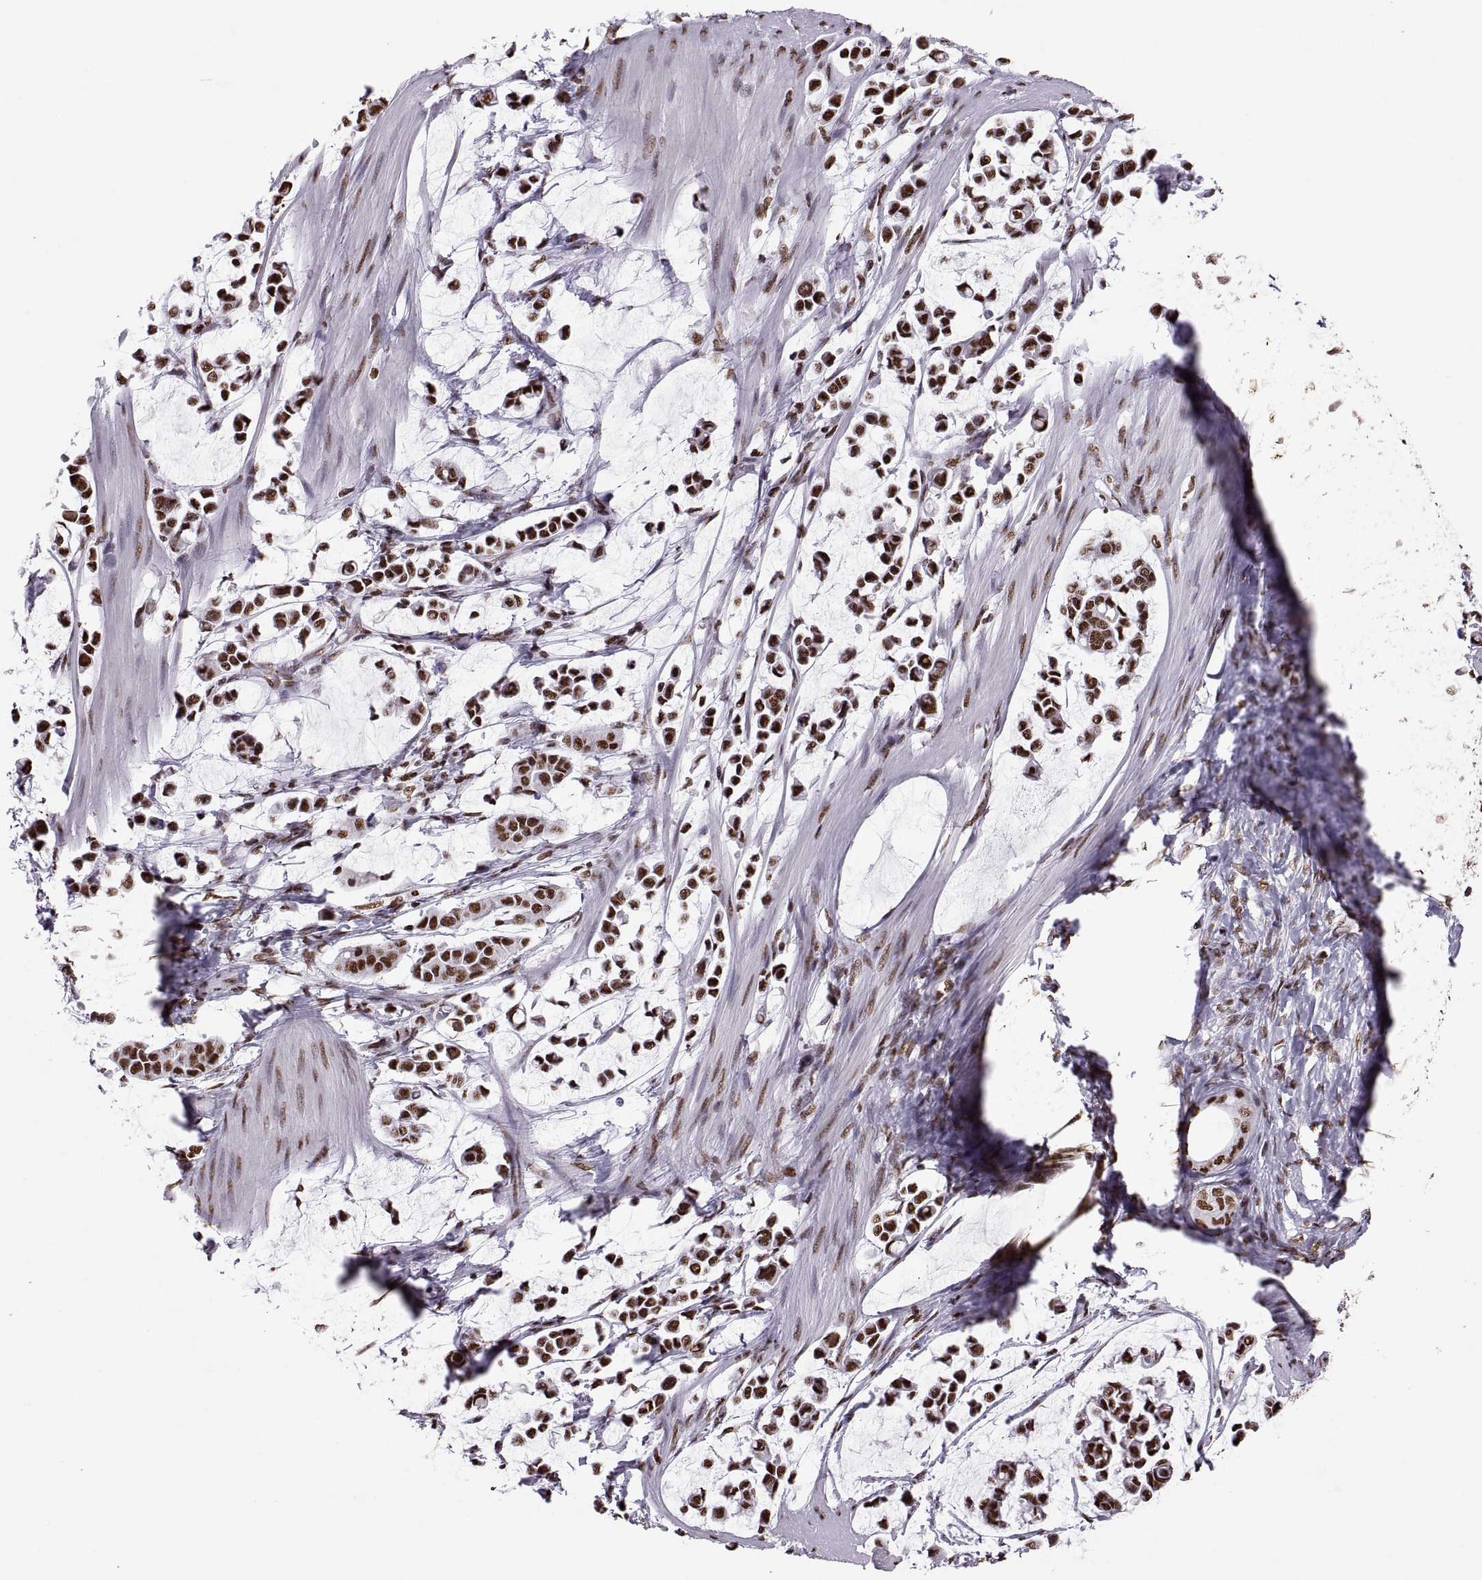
{"staining": {"intensity": "strong", "quantity": ">75%", "location": "nuclear"}, "tissue": "stomach cancer", "cell_type": "Tumor cells", "image_type": "cancer", "snomed": [{"axis": "morphology", "description": "Adenocarcinoma, NOS"}, {"axis": "topography", "description": "Stomach"}], "caption": "This histopathology image demonstrates IHC staining of human adenocarcinoma (stomach), with high strong nuclear staining in approximately >75% of tumor cells.", "gene": "SNAI1", "patient": {"sex": "male", "age": 82}}